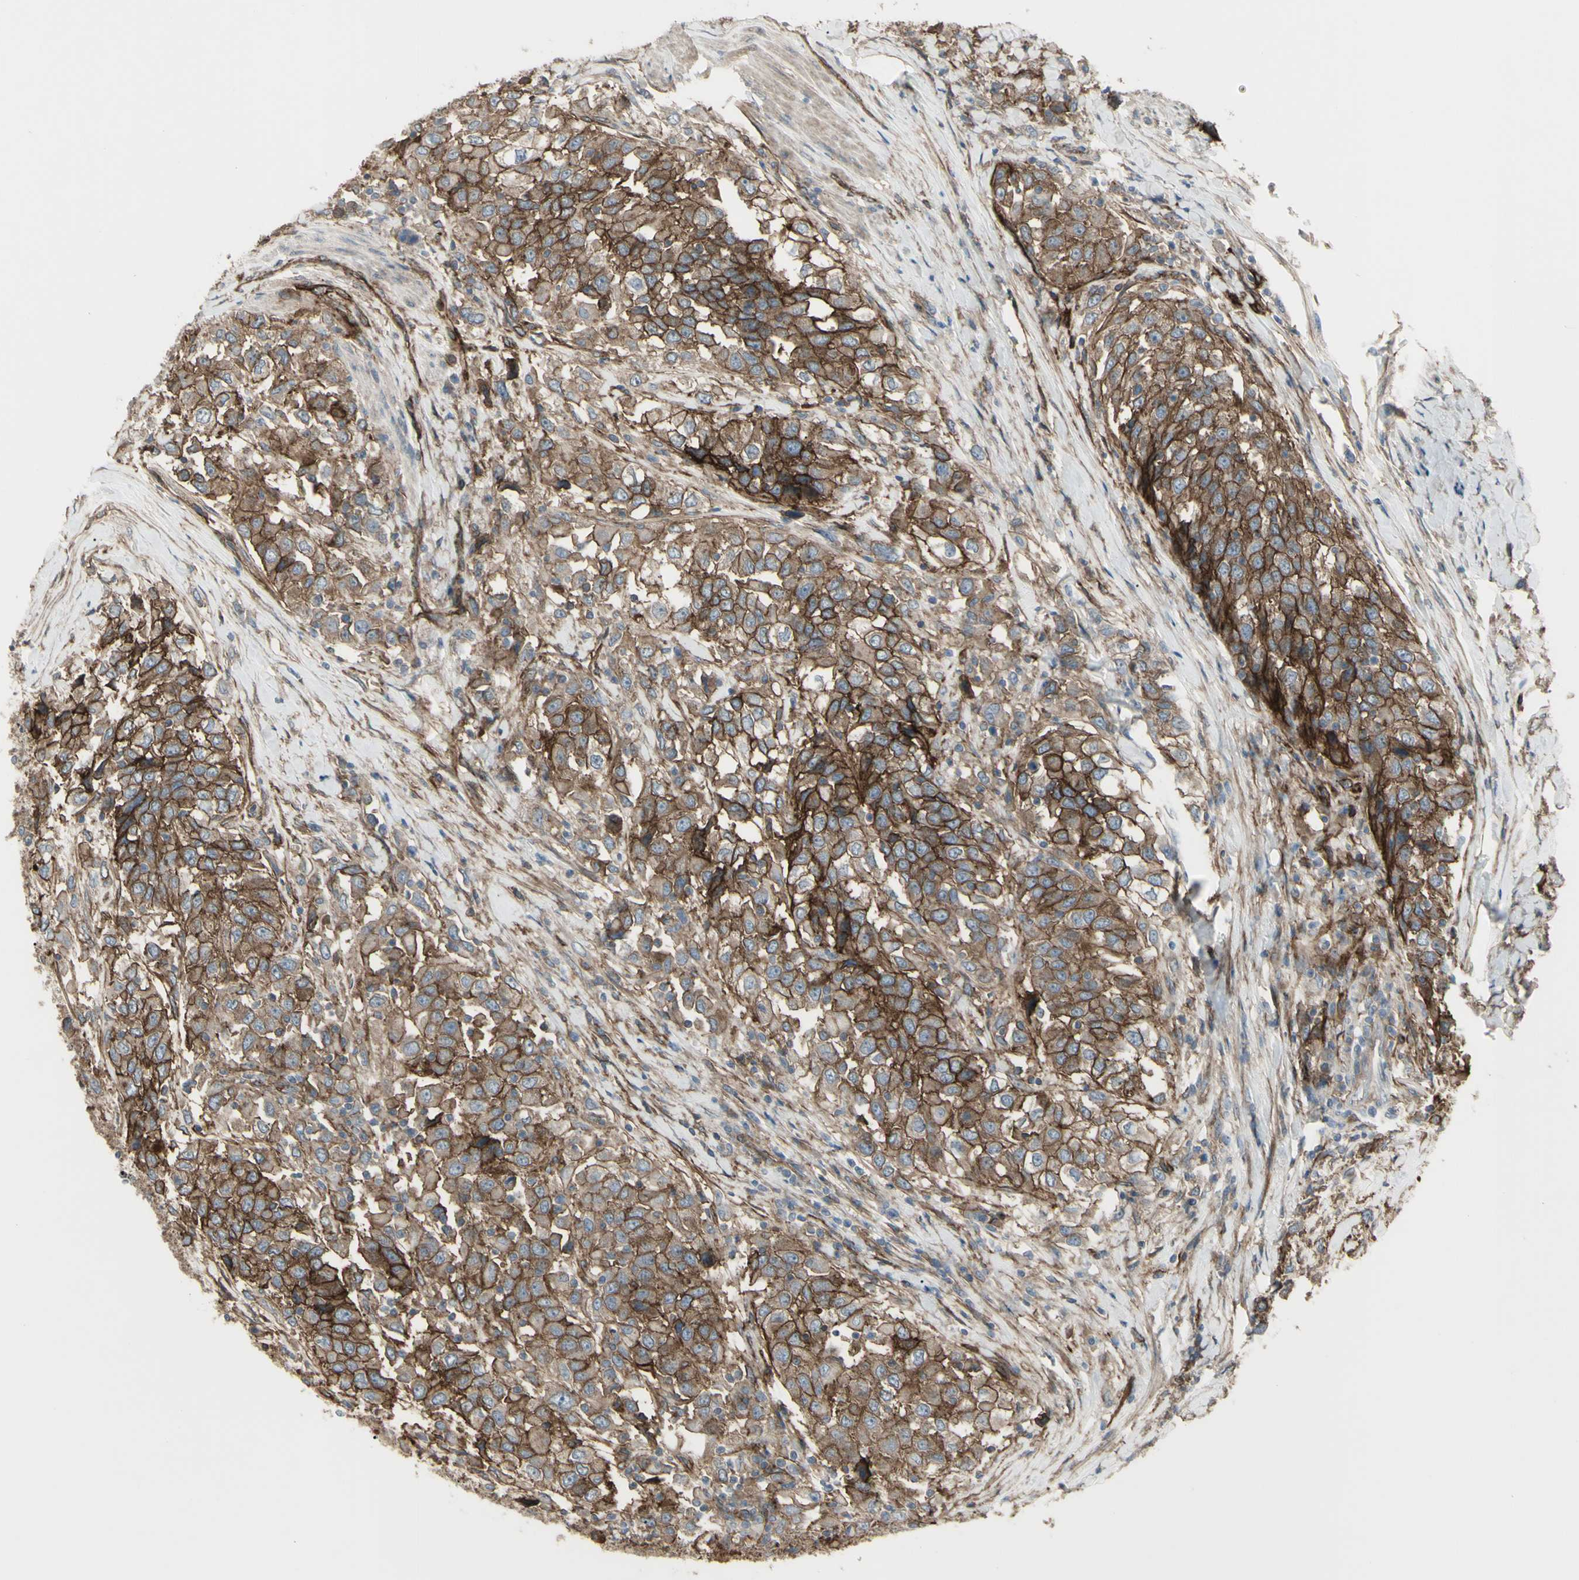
{"staining": {"intensity": "moderate", "quantity": ">75%", "location": "cytoplasmic/membranous"}, "tissue": "urothelial cancer", "cell_type": "Tumor cells", "image_type": "cancer", "snomed": [{"axis": "morphology", "description": "Urothelial carcinoma, High grade"}, {"axis": "topography", "description": "Urinary bladder"}], "caption": "A brown stain labels moderate cytoplasmic/membranous expression of a protein in human urothelial cancer tumor cells.", "gene": "CD276", "patient": {"sex": "female", "age": 80}}